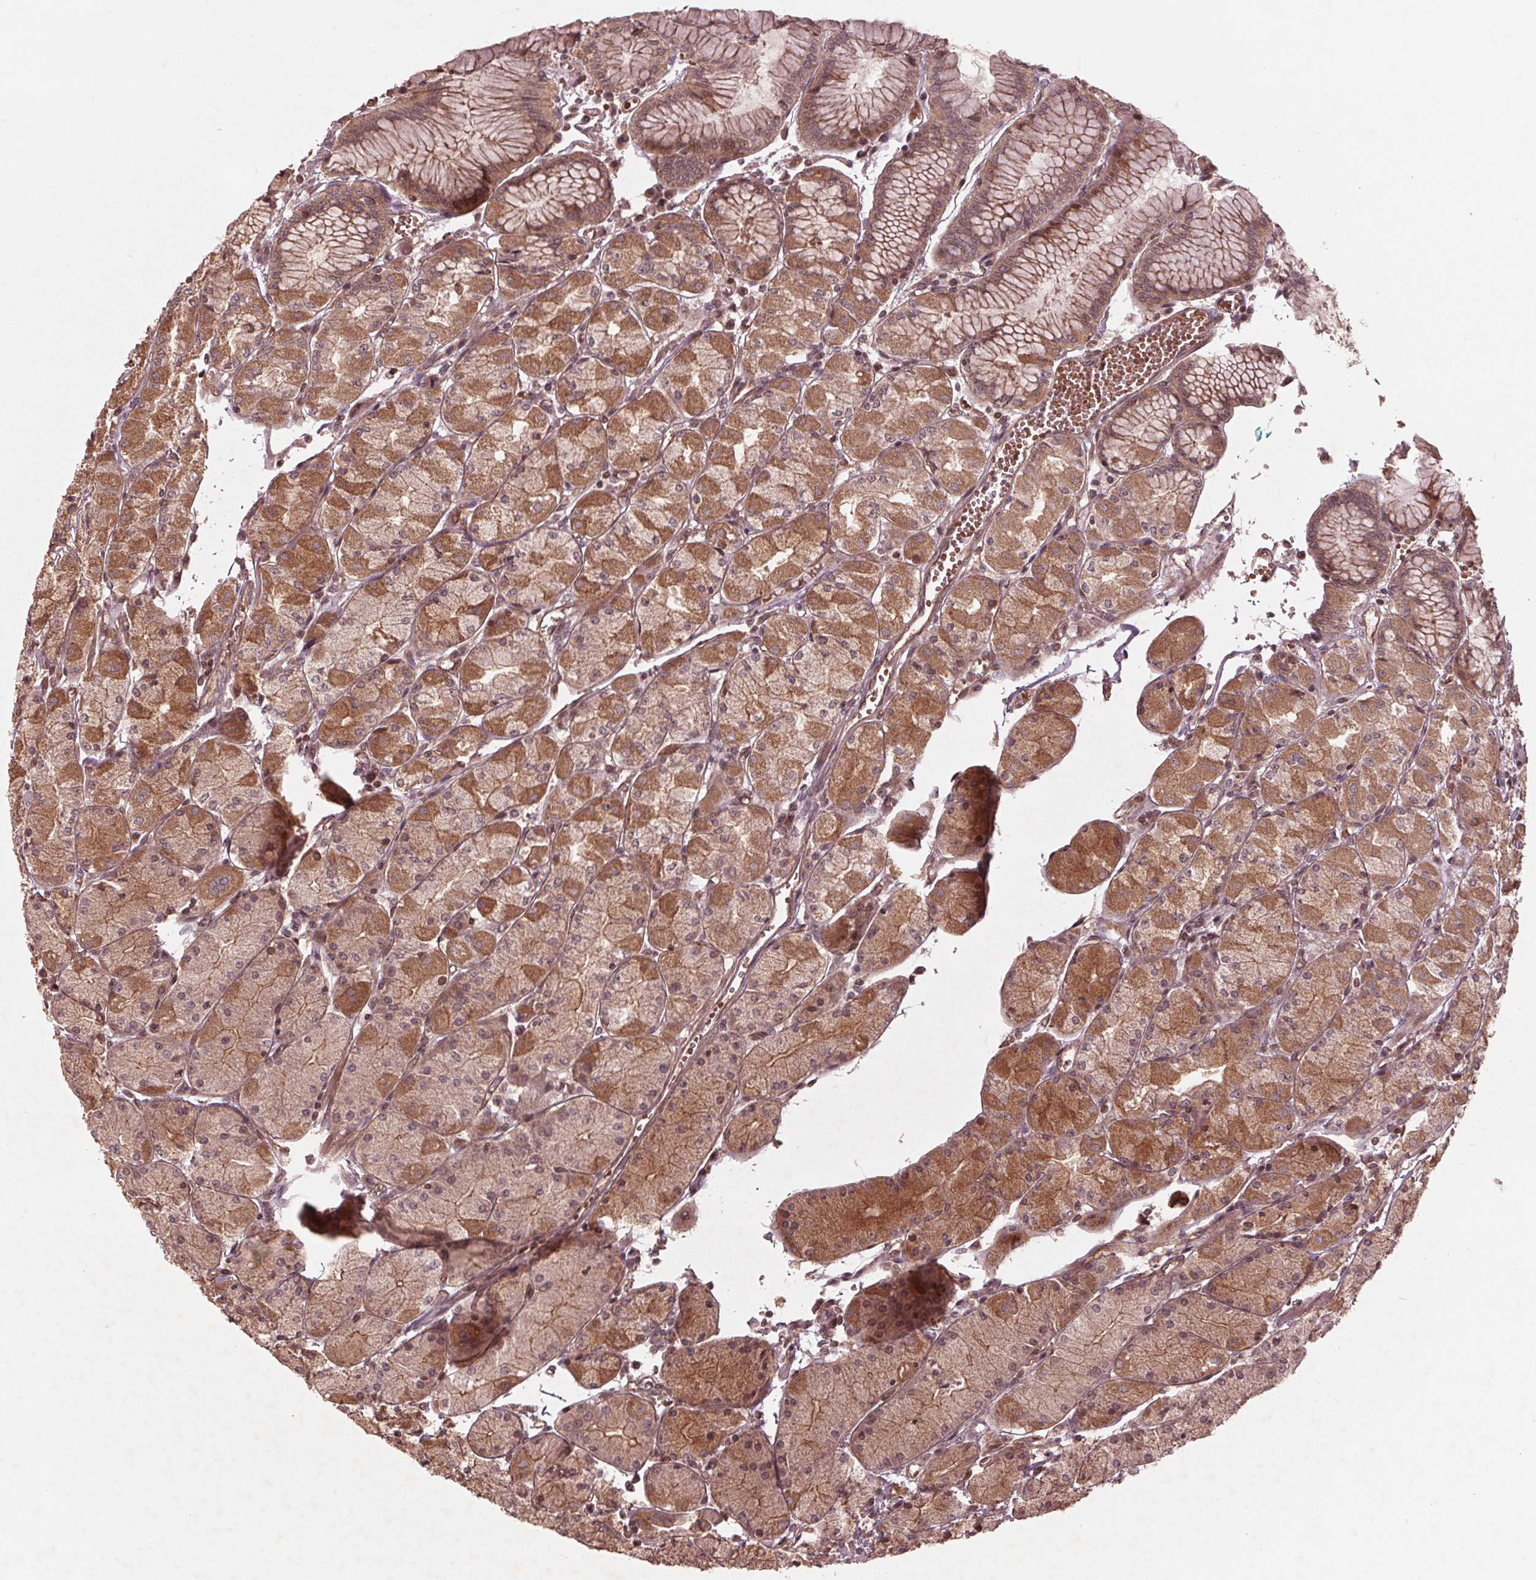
{"staining": {"intensity": "strong", "quantity": "25%-75%", "location": "cytoplasmic/membranous,nuclear"}, "tissue": "stomach", "cell_type": "Glandular cells", "image_type": "normal", "snomed": [{"axis": "morphology", "description": "Normal tissue, NOS"}, {"axis": "topography", "description": "Stomach, upper"}], "caption": "Immunohistochemistry image of benign stomach stained for a protein (brown), which shows high levels of strong cytoplasmic/membranous,nuclear expression in about 25%-75% of glandular cells.", "gene": "CDKL4", "patient": {"sex": "male", "age": 69}}